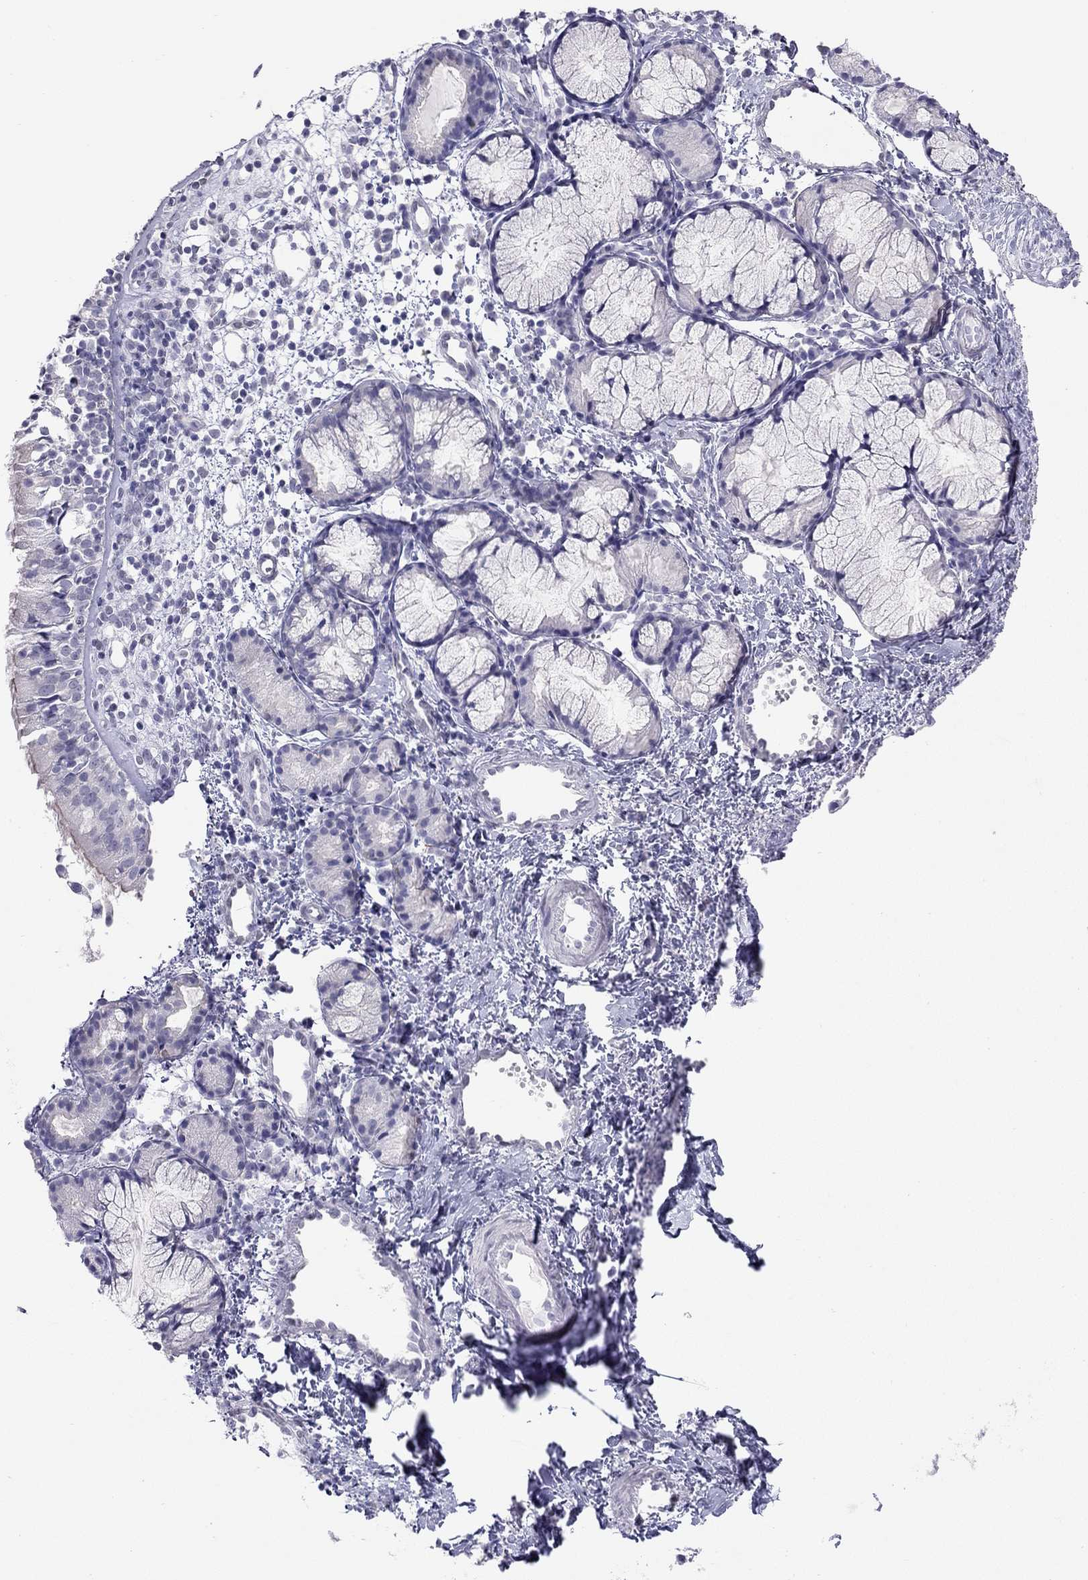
{"staining": {"intensity": "negative", "quantity": "none", "location": "none"}, "tissue": "nasopharynx", "cell_type": "Respiratory epithelial cells", "image_type": "normal", "snomed": [{"axis": "morphology", "description": "Normal tissue, NOS"}, {"axis": "topography", "description": "Nasopharynx"}], "caption": "Immunohistochemical staining of normal nasopharynx exhibits no significant staining in respiratory epithelial cells.", "gene": "KCNV2", "patient": {"sex": "male", "age": 9}}